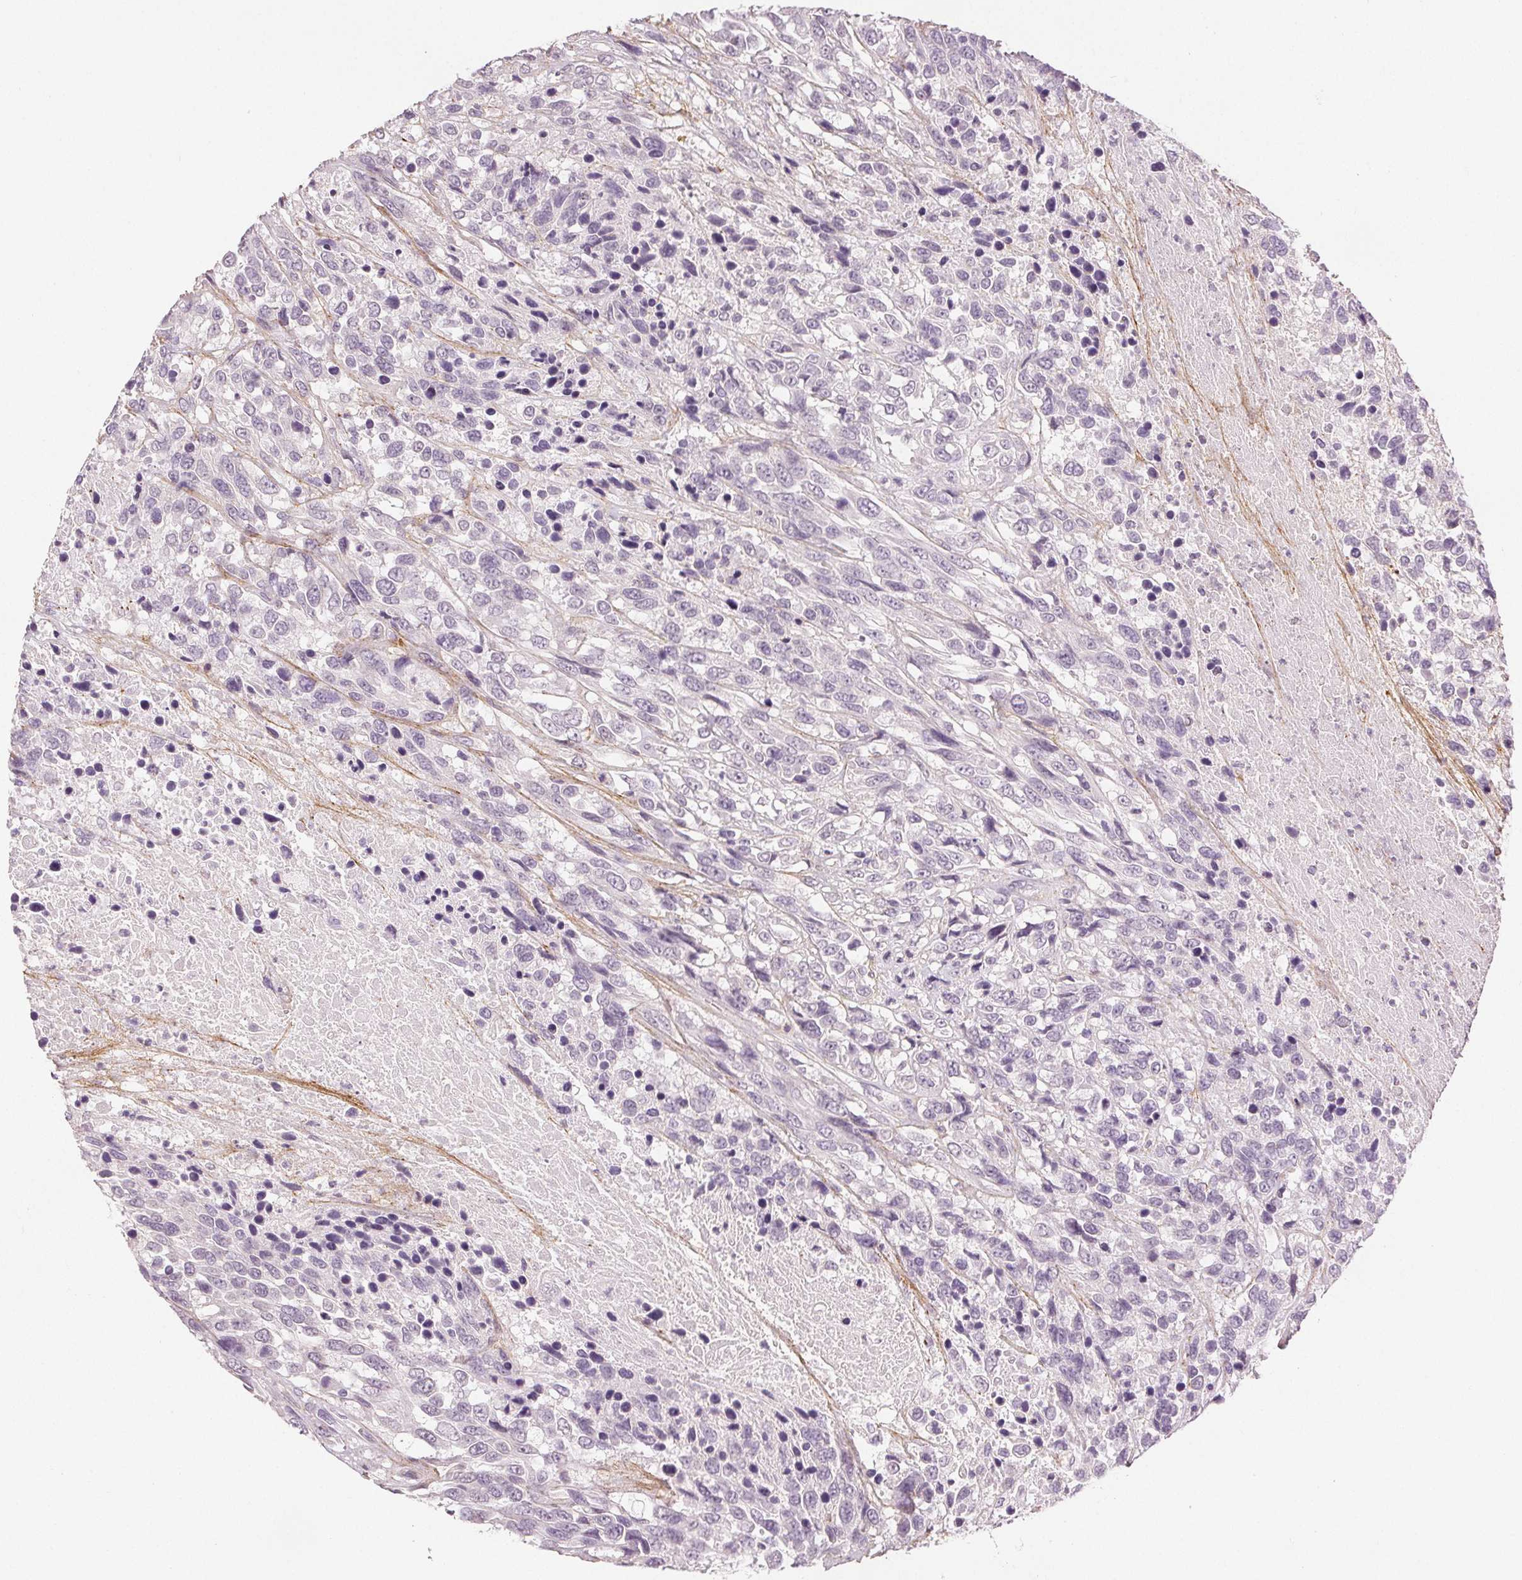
{"staining": {"intensity": "negative", "quantity": "none", "location": "none"}, "tissue": "urothelial cancer", "cell_type": "Tumor cells", "image_type": "cancer", "snomed": [{"axis": "morphology", "description": "Urothelial carcinoma, High grade"}, {"axis": "topography", "description": "Urinary bladder"}], "caption": "DAB immunohistochemical staining of urothelial cancer shows no significant positivity in tumor cells. Brightfield microscopy of IHC stained with DAB (3,3'-diaminobenzidine) (brown) and hematoxylin (blue), captured at high magnification.", "gene": "FBN1", "patient": {"sex": "female", "age": 70}}